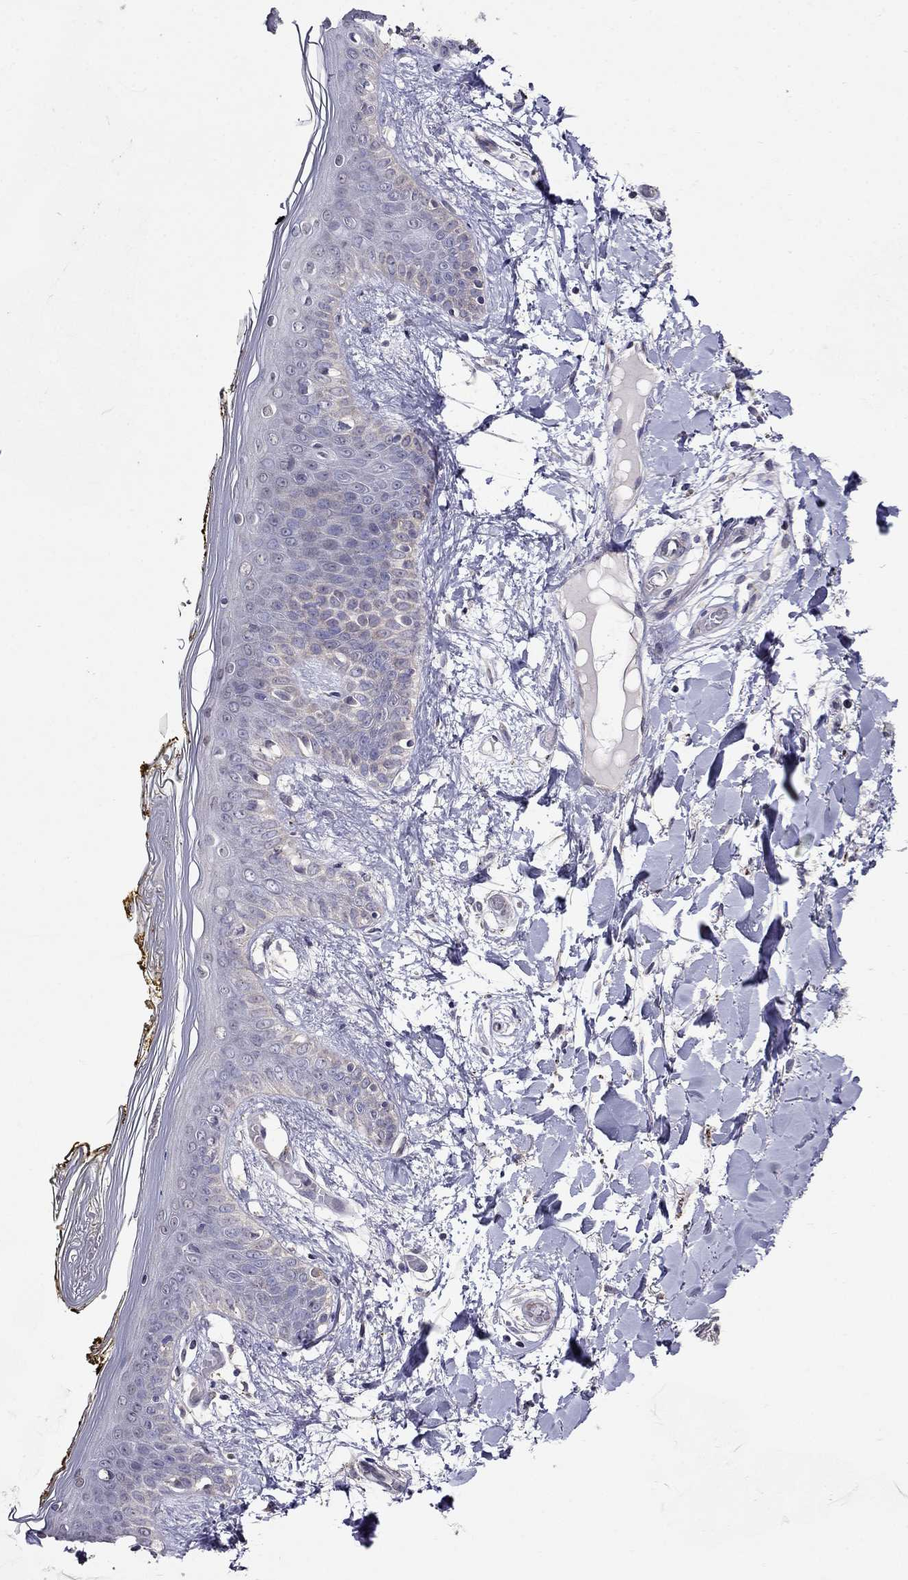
{"staining": {"intensity": "negative", "quantity": "none", "location": "none"}, "tissue": "skin", "cell_type": "Fibroblasts", "image_type": "normal", "snomed": [{"axis": "morphology", "description": "Normal tissue, NOS"}, {"axis": "topography", "description": "Skin"}], "caption": "IHC of normal skin reveals no staining in fibroblasts. (DAB immunohistochemistry (IHC) visualized using brightfield microscopy, high magnification).", "gene": "MAGEB4", "patient": {"sex": "female", "age": 34}}